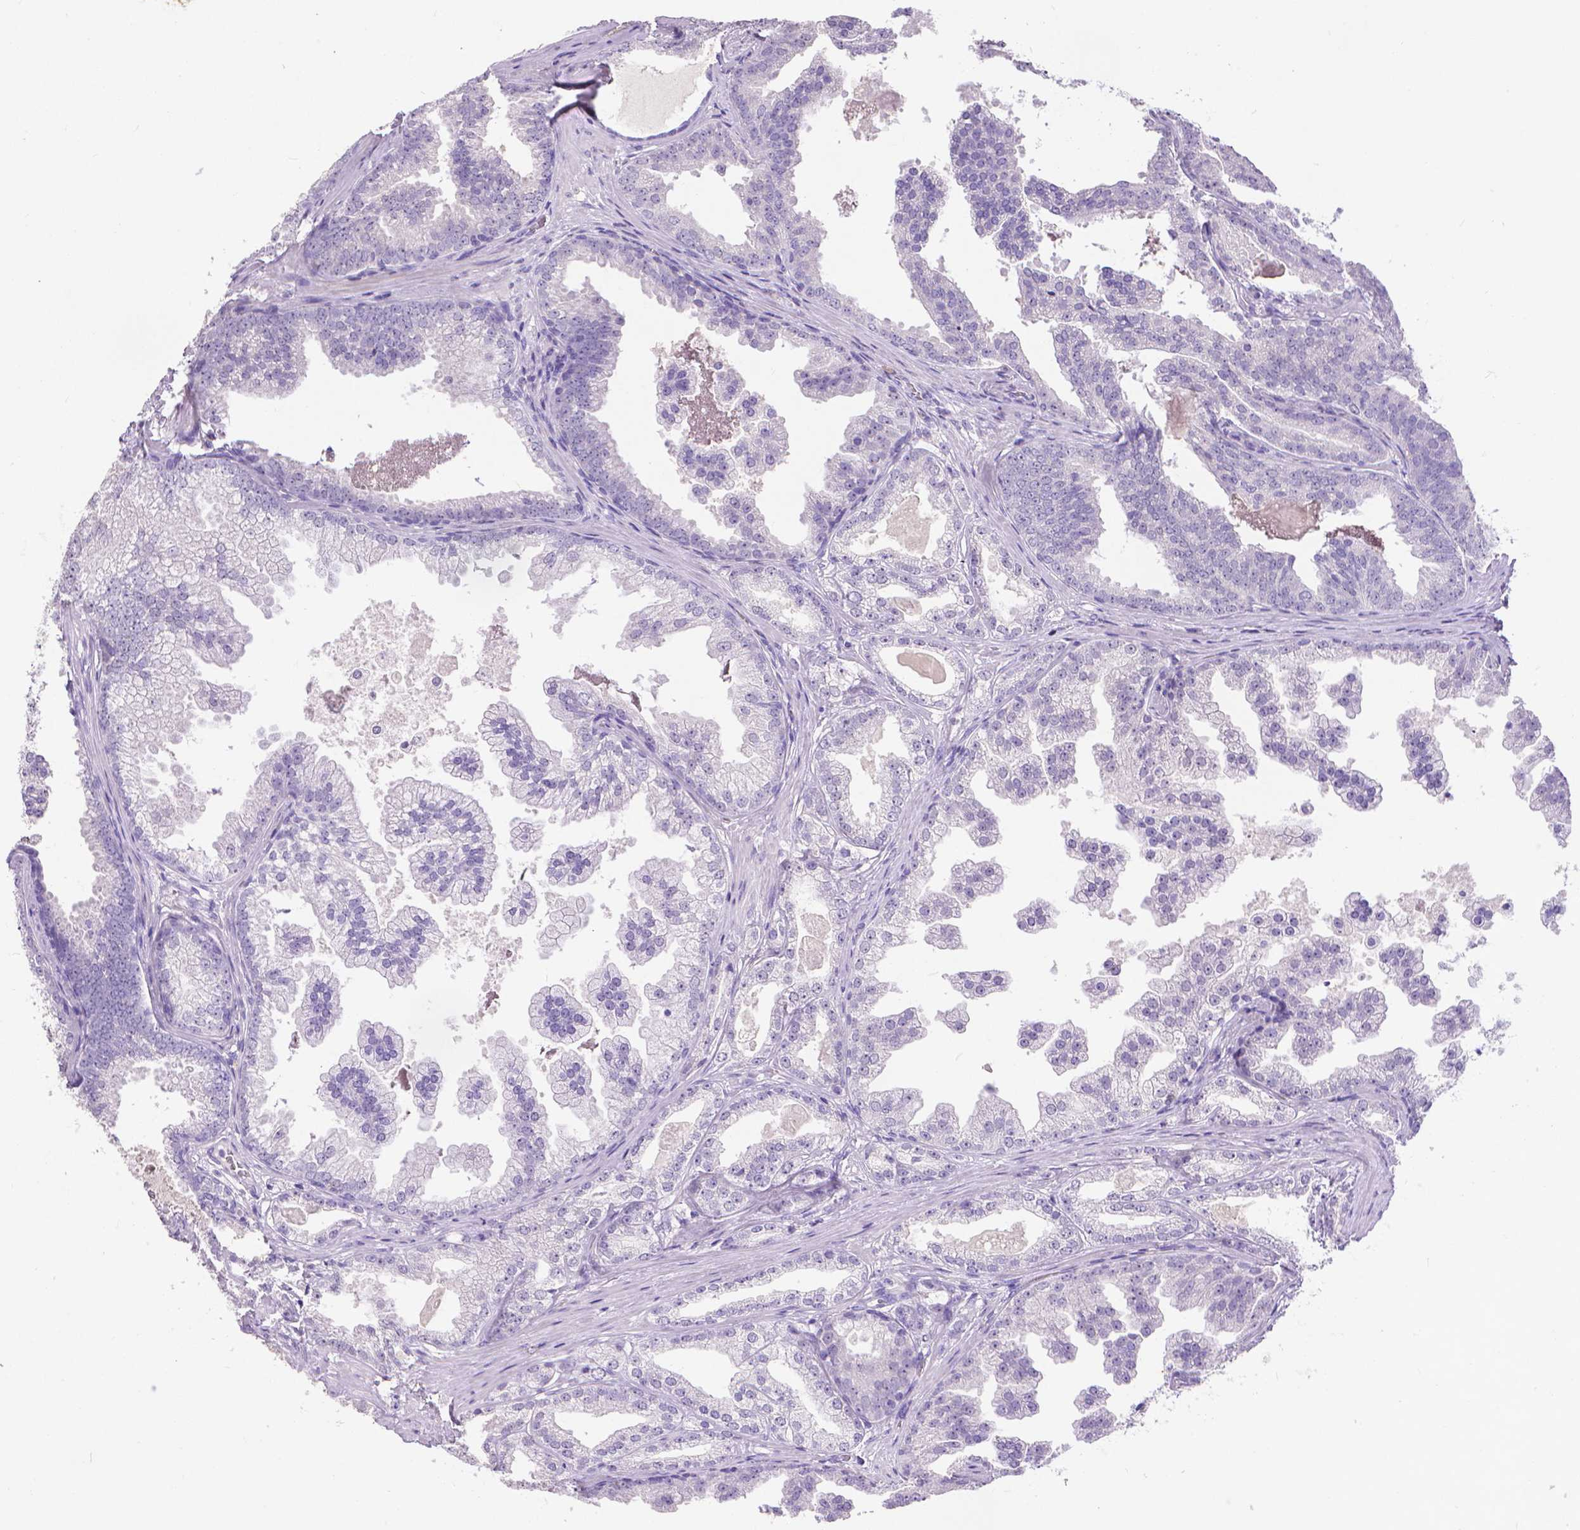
{"staining": {"intensity": "negative", "quantity": "none", "location": "none"}, "tissue": "prostate cancer", "cell_type": "Tumor cells", "image_type": "cancer", "snomed": [{"axis": "morphology", "description": "Adenocarcinoma, Low grade"}, {"axis": "topography", "description": "Prostate"}], "caption": "Tumor cells show no significant expression in prostate low-grade adenocarcinoma. The staining was performed using DAB to visualize the protein expression in brown, while the nuclei were stained in blue with hematoxylin (Magnification: 20x).", "gene": "CD4", "patient": {"sex": "male", "age": 65}}